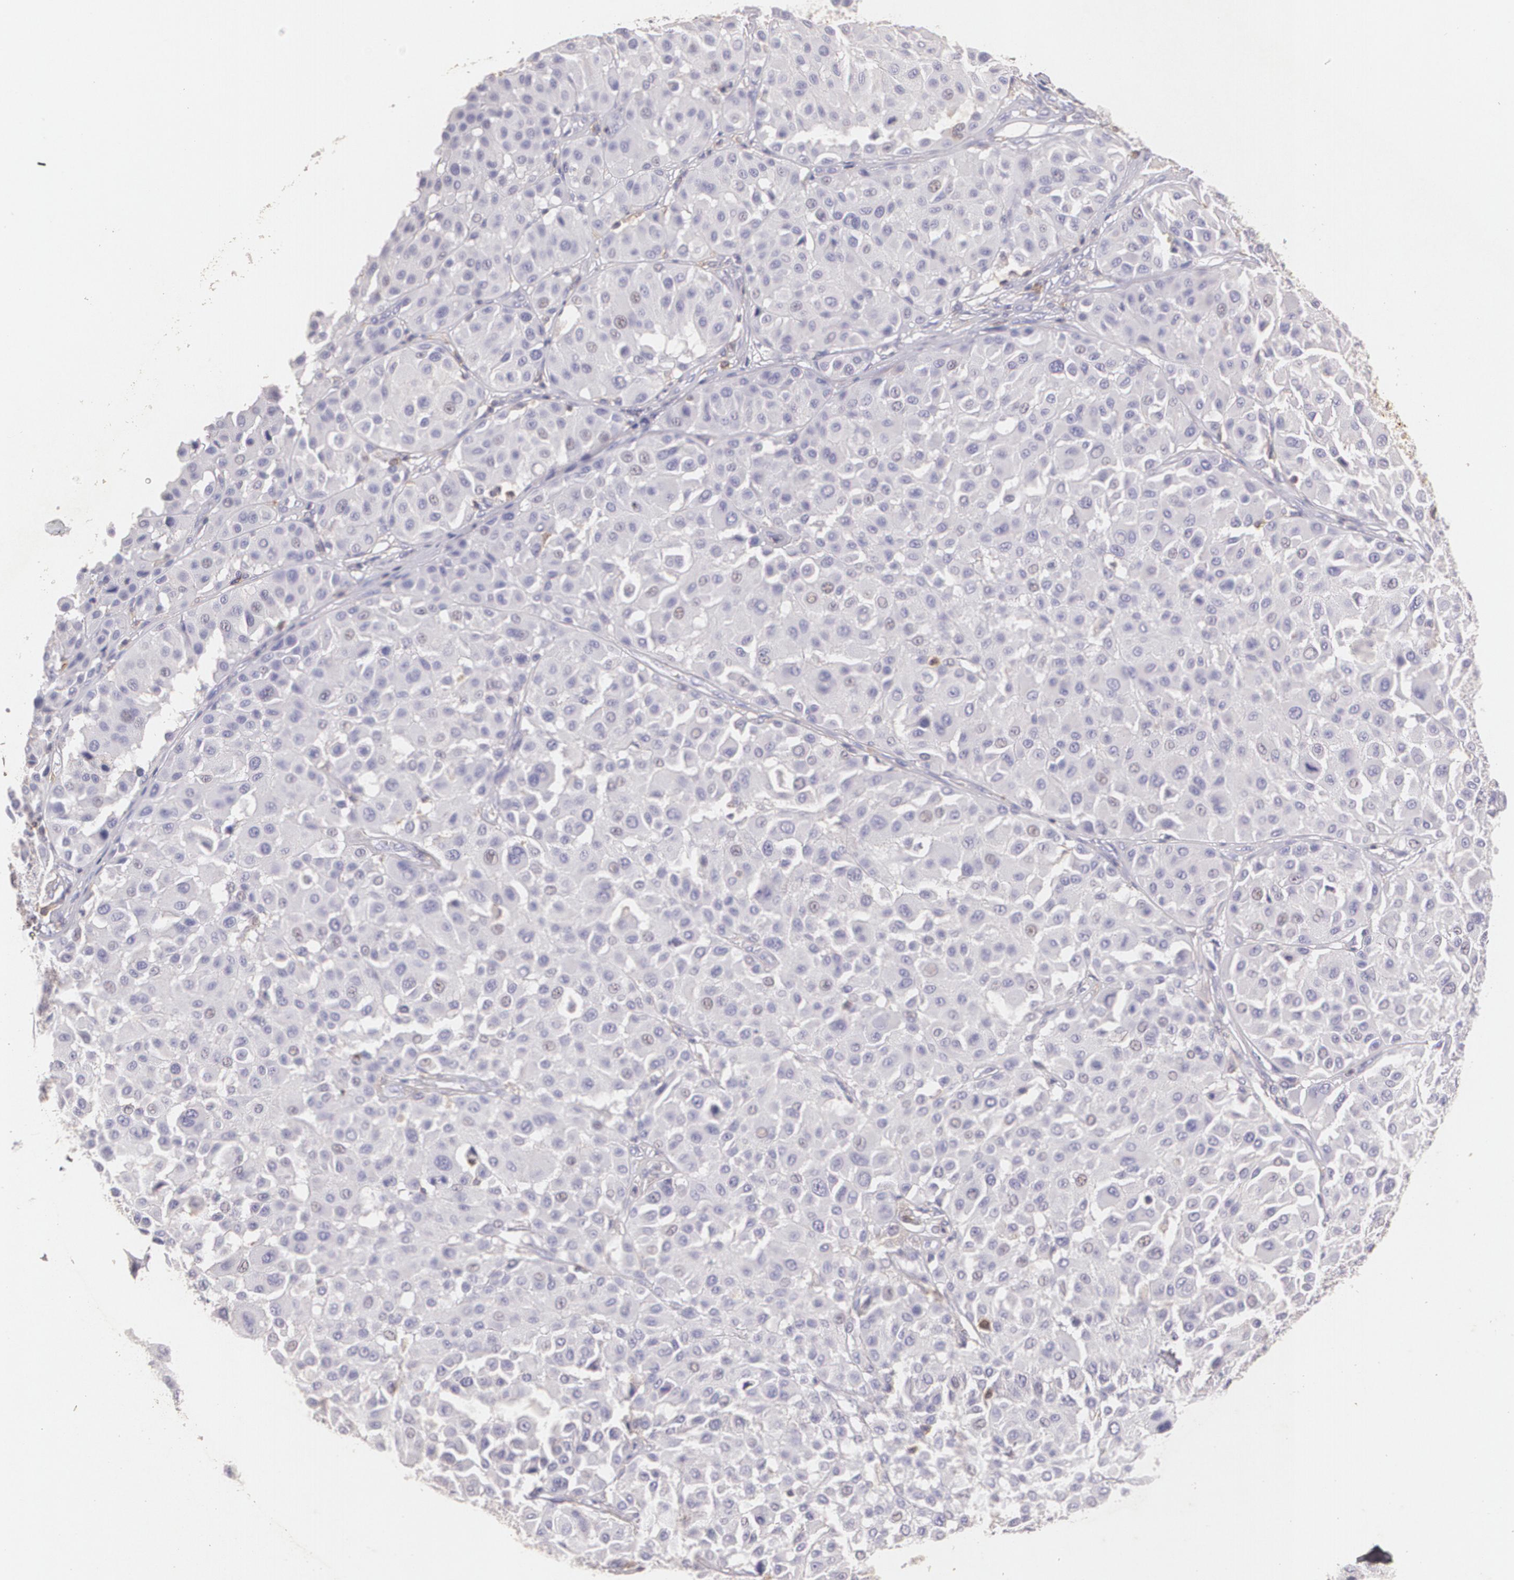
{"staining": {"intensity": "negative", "quantity": "none", "location": "none"}, "tissue": "melanoma", "cell_type": "Tumor cells", "image_type": "cancer", "snomed": [{"axis": "morphology", "description": "Malignant melanoma, Metastatic site"}, {"axis": "topography", "description": "Soft tissue"}], "caption": "Immunohistochemistry (IHC) histopathology image of neoplastic tissue: human melanoma stained with DAB (3,3'-diaminobenzidine) exhibits no significant protein expression in tumor cells.", "gene": "TGFBR1", "patient": {"sex": "male", "age": 41}}